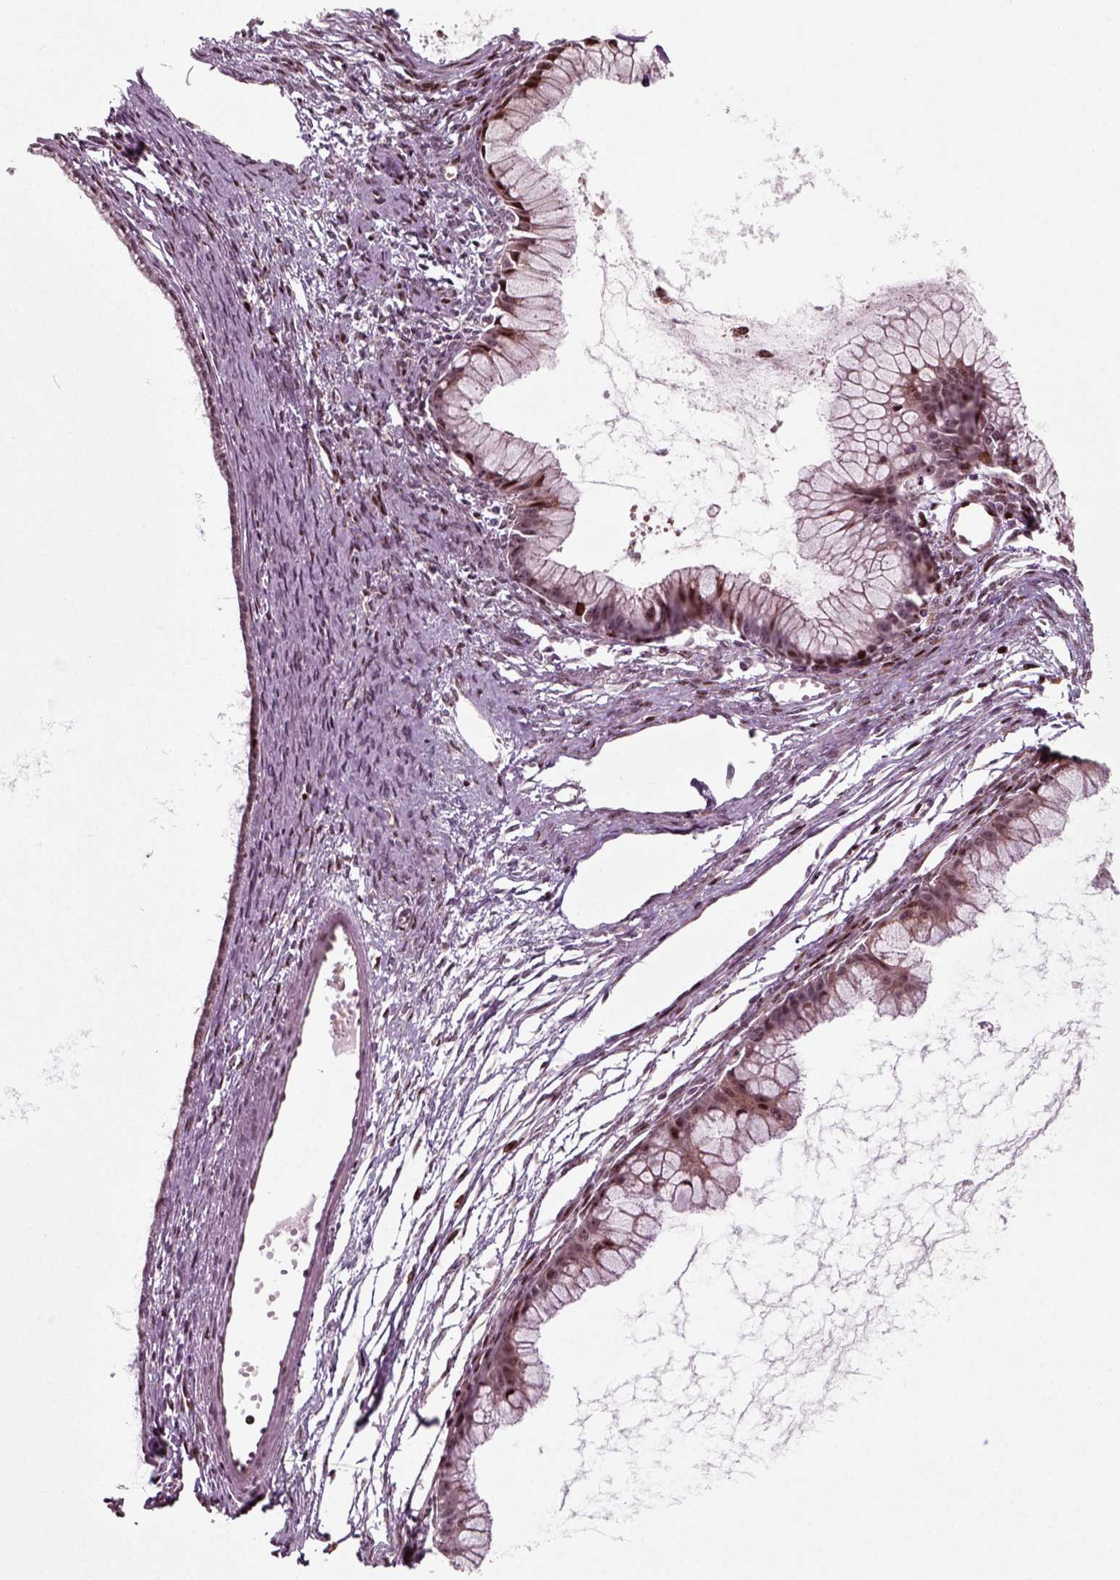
{"staining": {"intensity": "strong", "quantity": "25%-75%", "location": "nuclear"}, "tissue": "ovarian cancer", "cell_type": "Tumor cells", "image_type": "cancer", "snomed": [{"axis": "morphology", "description": "Cystadenocarcinoma, mucinous, NOS"}, {"axis": "topography", "description": "Ovary"}], "caption": "DAB (3,3'-diaminobenzidine) immunohistochemical staining of ovarian cancer (mucinous cystadenocarcinoma) reveals strong nuclear protein expression in approximately 25%-75% of tumor cells. (Stains: DAB (3,3'-diaminobenzidine) in brown, nuclei in blue, Microscopy: brightfield microscopy at high magnification).", "gene": "CDC14A", "patient": {"sex": "female", "age": 41}}